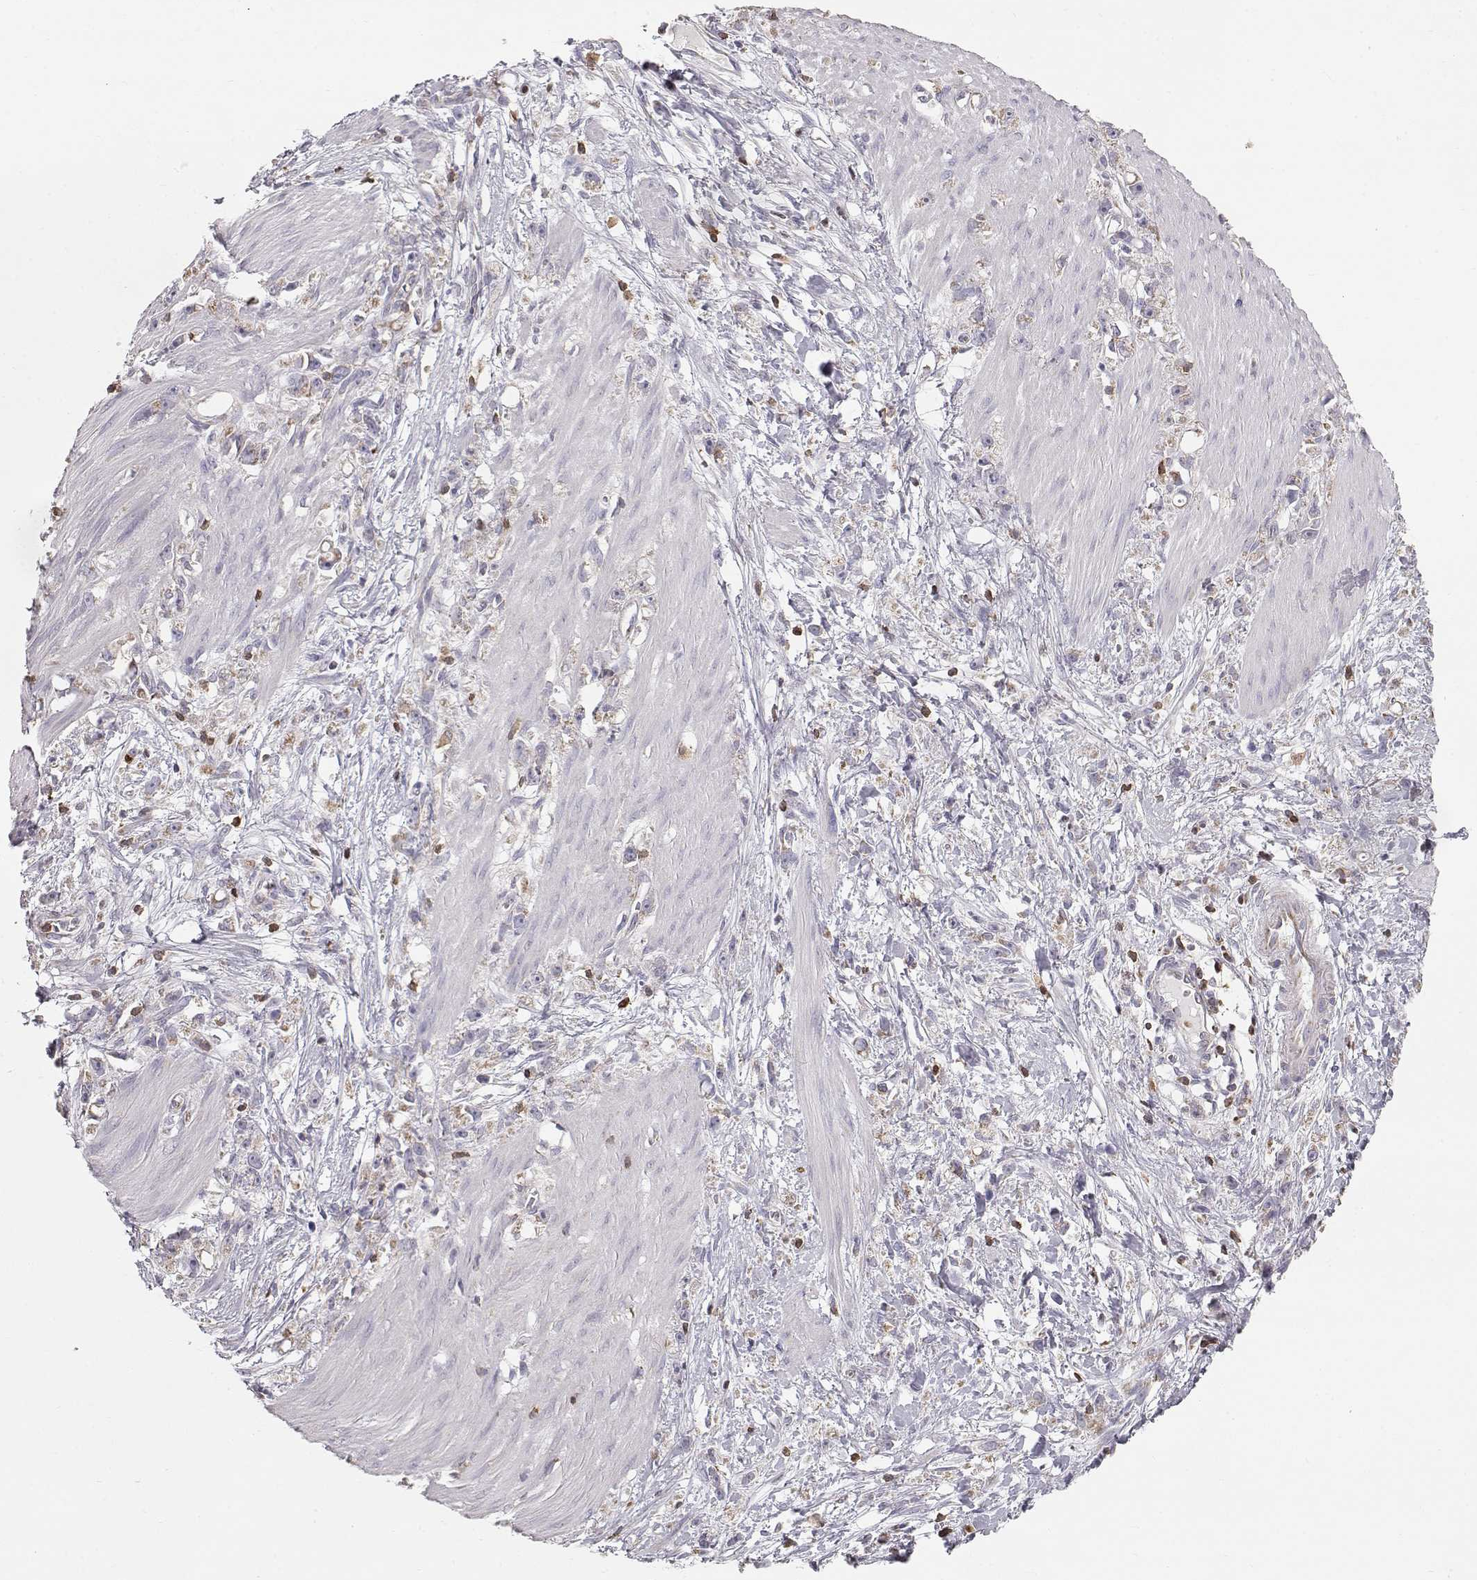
{"staining": {"intensity": "moderate", "quantity": ">75%", "location": "cytoplasmic/membranous"}, "tissue": "stomach cancer", "cell_type": "Tumor cells", "image_type": "cancer", "snomed": [{"axis": "morphology", "description": "Adenocarcinoma, NOS"}, {"axis": "topography", "description": "Stomach"}], "caption": "Human stomach adenocarcinoma stained for a protein (brown) exhibits moderate cytoplasmic/membranous positive positivity in about >75% of tumor cells.", "gene": "GRAP2", "patient": {"sex": "female", "age": 59}}